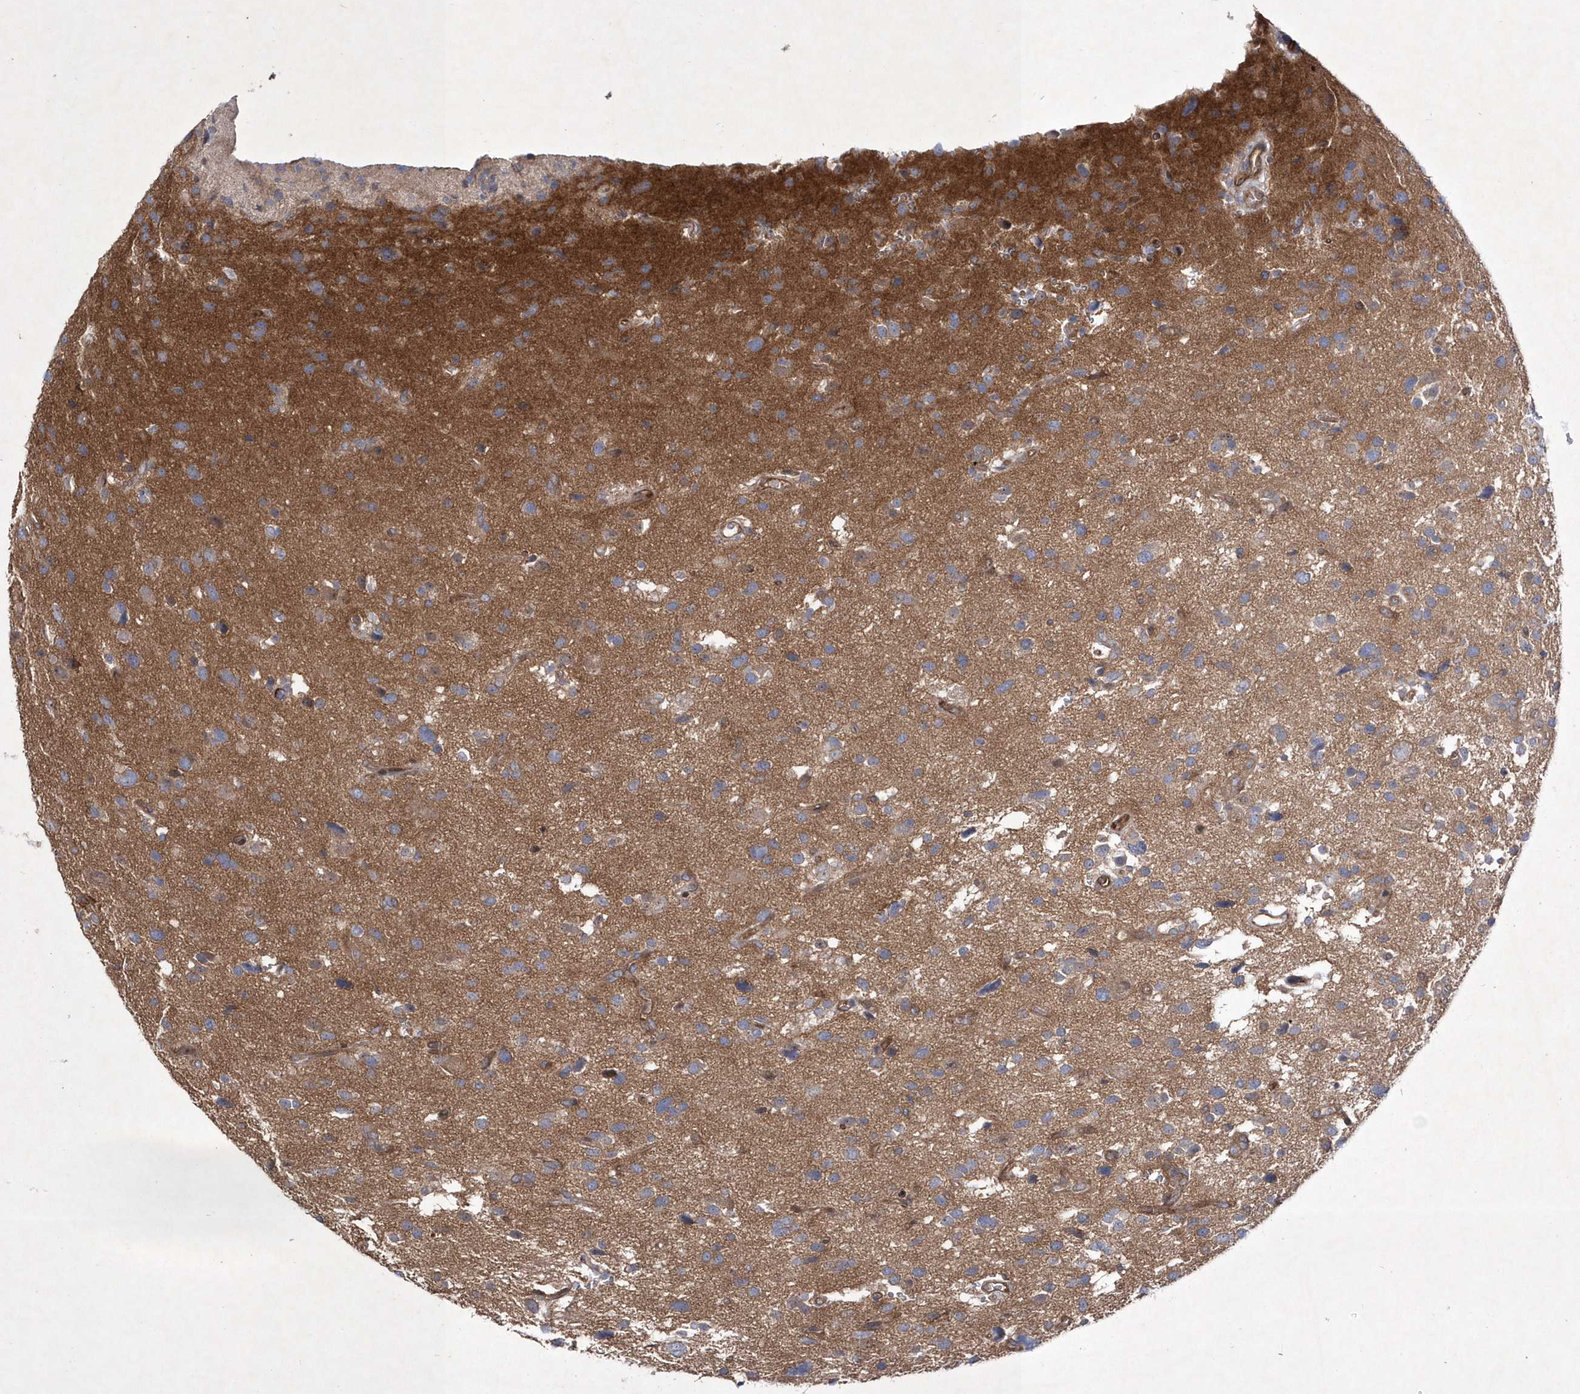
{"staining": {"intensity": "weak", "quantity": "25%-75%", "location": "cytoplasmic/membranous"}, "tissue": "glioma", "cell_type": "Tumor cells", "image_type": "cancer", "snomed": [{"axis": "morphology", "description": "Glioma, malignant, High grade"}, {"axis": "topography", "description": "Brain"}], "caption": "Immunohistochemical staining of human malignant glioma (high-grade) demonstrates low levels of weak cytoplasmic/membranous protein expression in about 25%-75% of tumor cells.", "gene": "DSPP", "patient": {"sex": "male", "age": 33}}